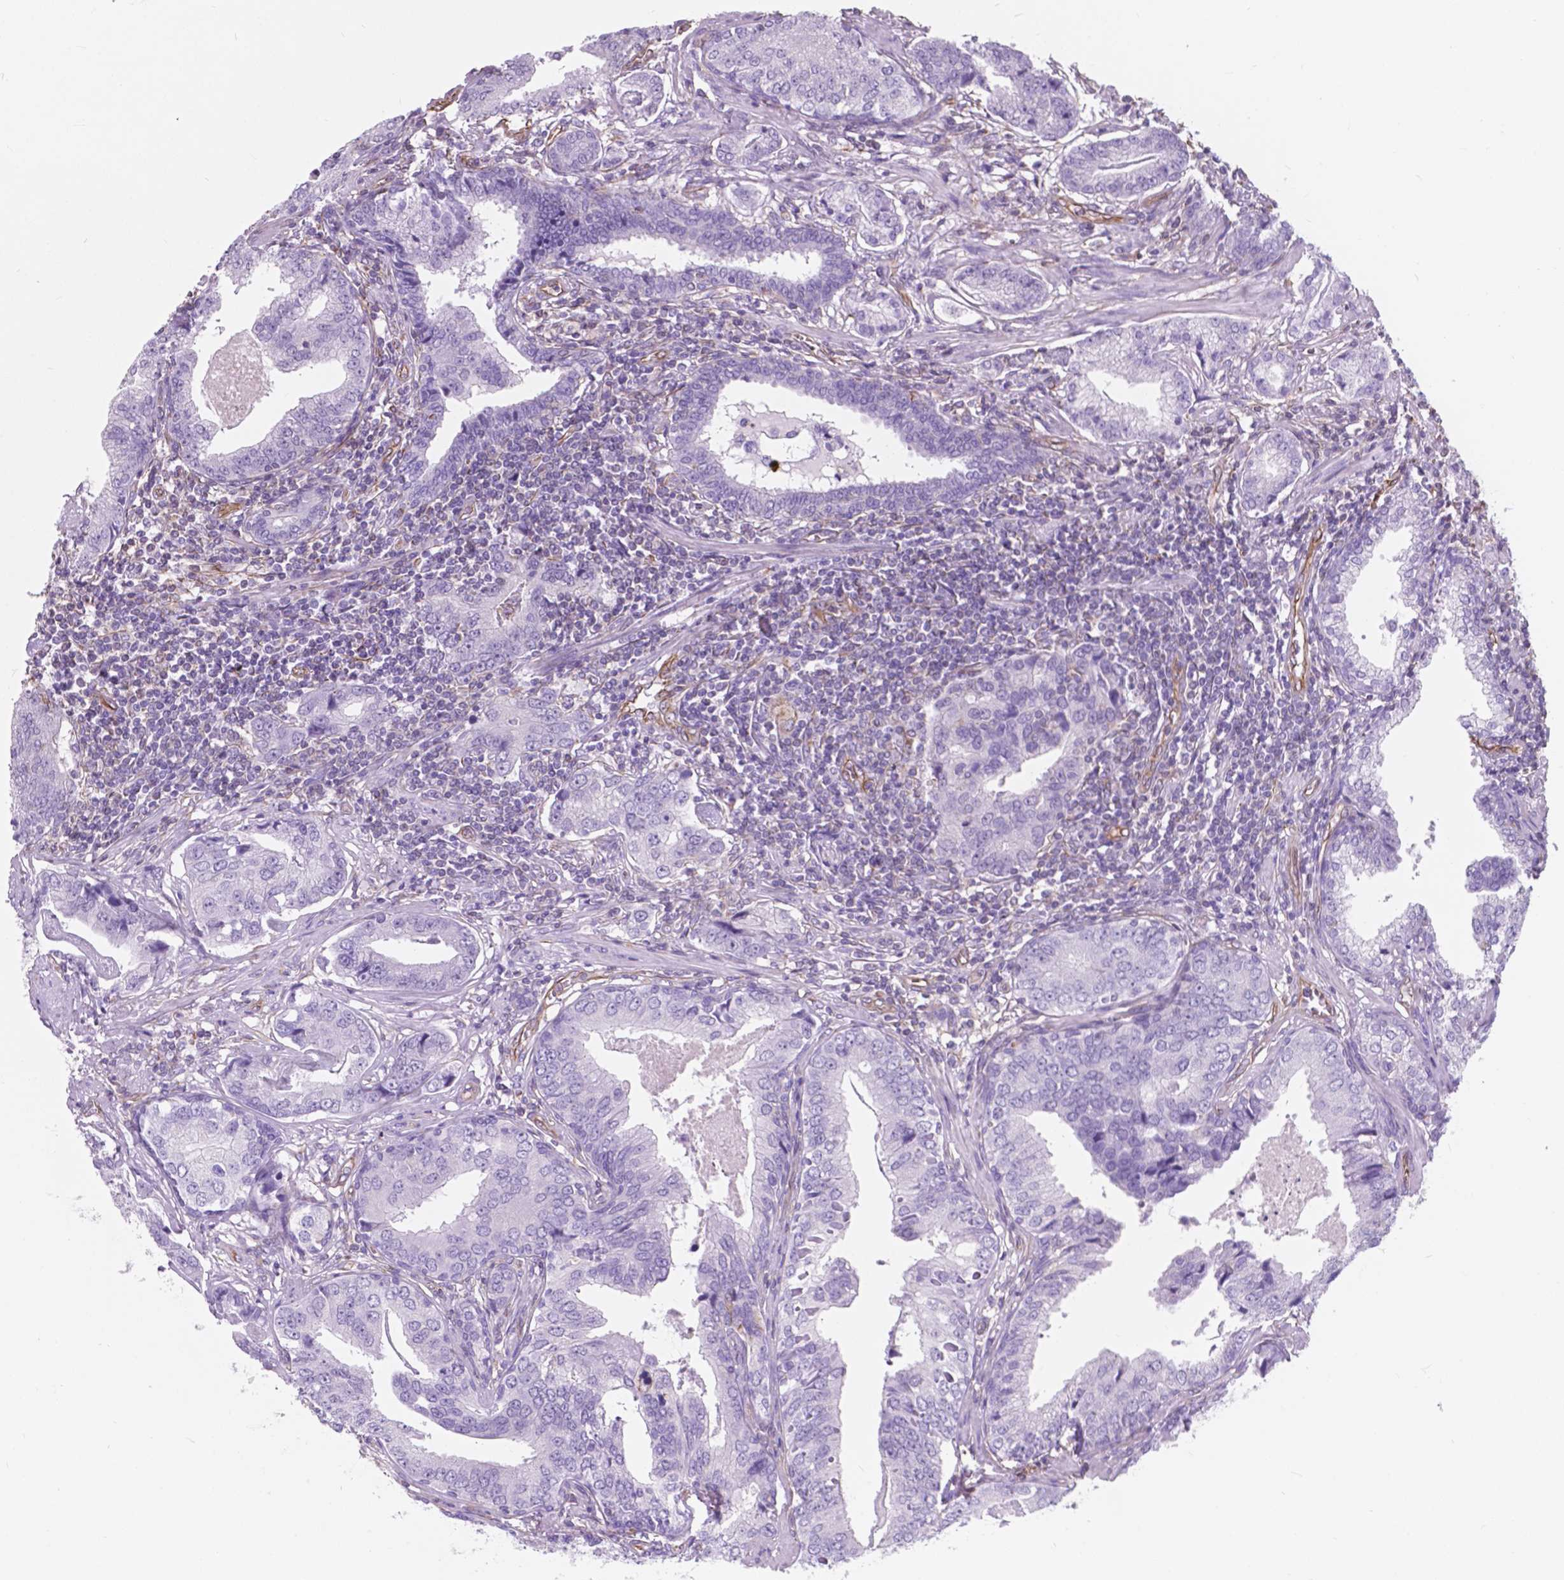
{"staining": {"intensity": "negative", "quantity": "none", "location": "none"}, "tissue": "prostate cancer", "cell_type": "Tumor cells", "image_type": "cancer", "snomed": [{"axis": "morphology", "description": "Adenocarcinoma, NOS"}, {"axis": "topography", "description": "Prostate"}], "caption": "There is no significant staining in tumor cells of prostate cancer (adenocarcinoma). Brightfield microscopy of IHC stained with DAB (brown) and hematoxylin (blue), captured at high magnification.", "gene": "AMOT", "patient": {"sex": "male", "age": 64}}